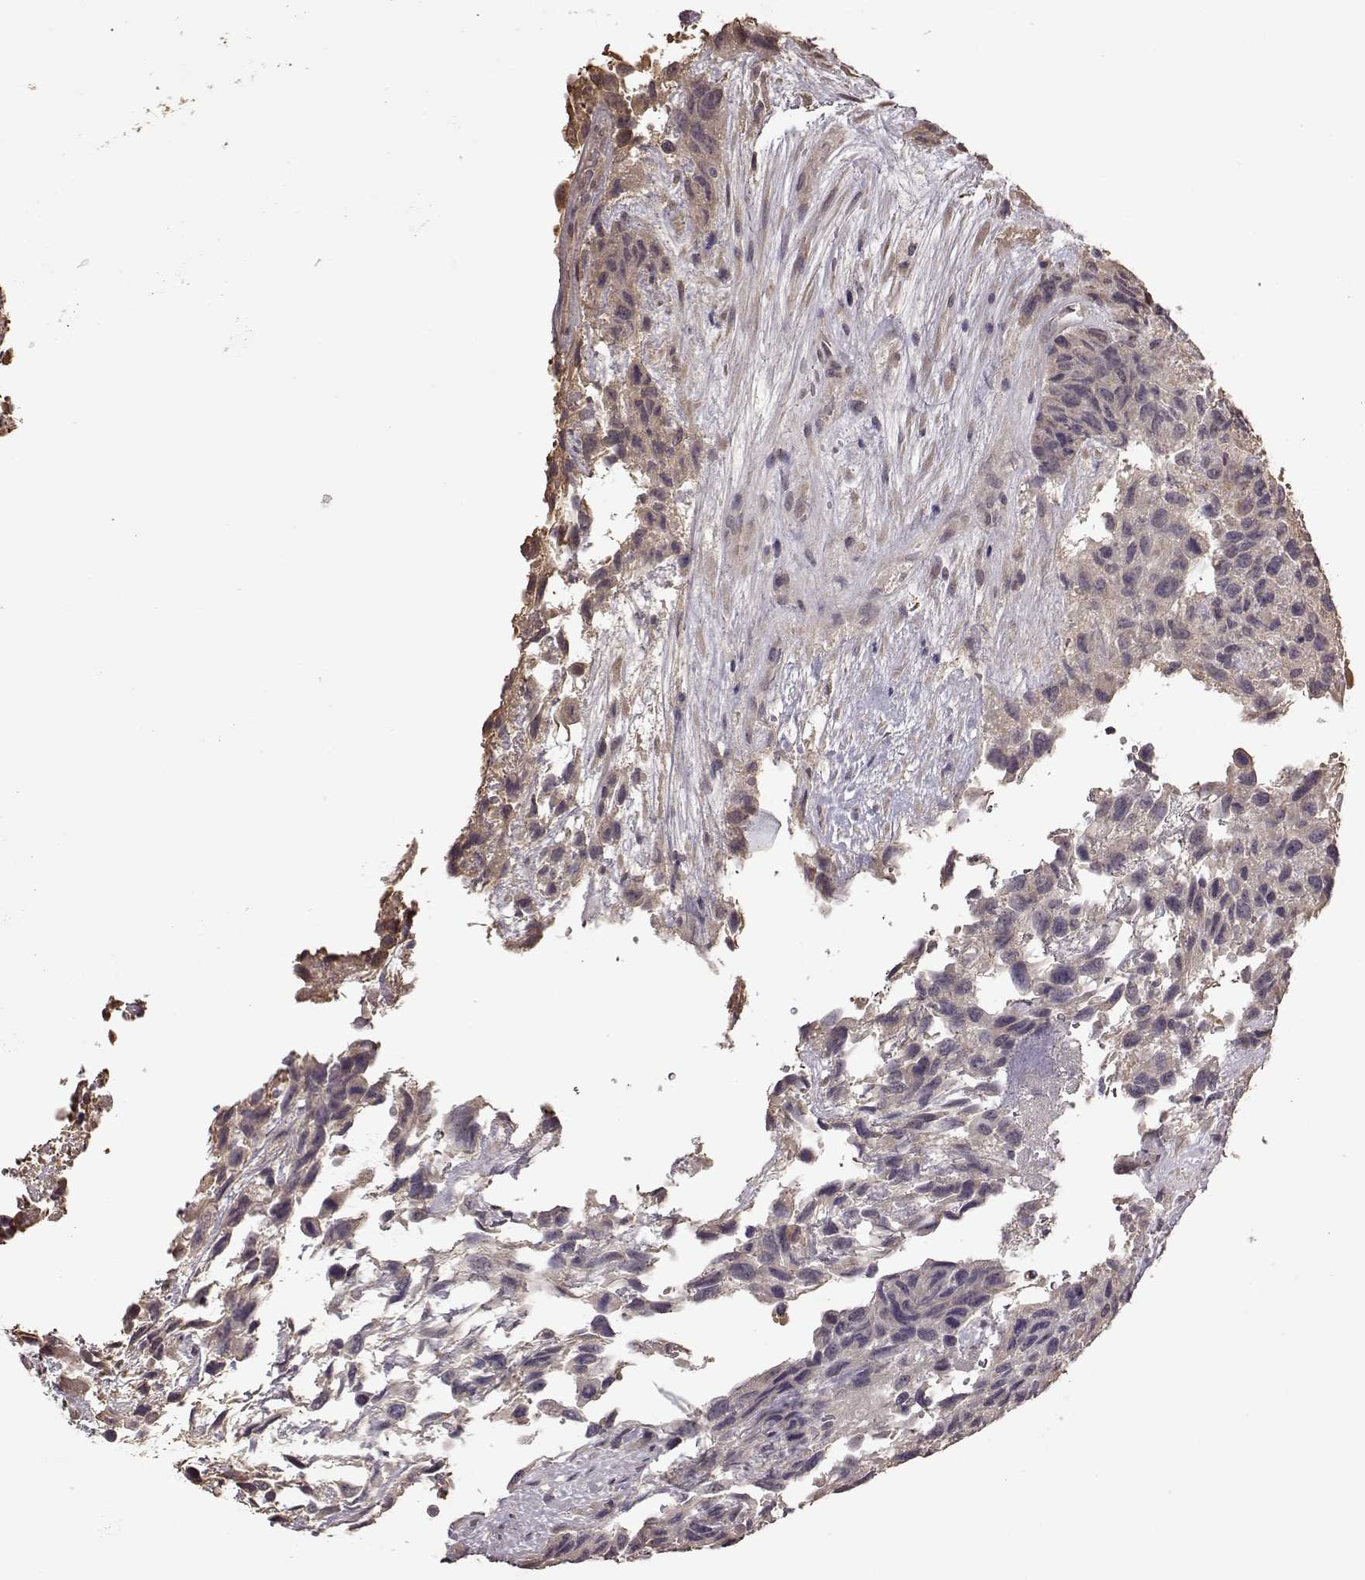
{"staining": {"intensity": "negative", "quantity": "none", "location": "none"}, "tissue": "urothelial cancer", "cell_type": "Tumor cells", "image_type": "cancer", "snomed": [{"axis": "morphology", "description": "Urothelial carcinoma, High grade"}, {"axis": "topography", "description": "Urinary bladder"}], "caption": "Micrograph shows no significant protein expression in tumor cells of urothelial cancer. (Immunohistochemistry, brightfield microscopy, high magnification).", "gene": "CRB1", "patient": {"sex": "female", "age": 70}}